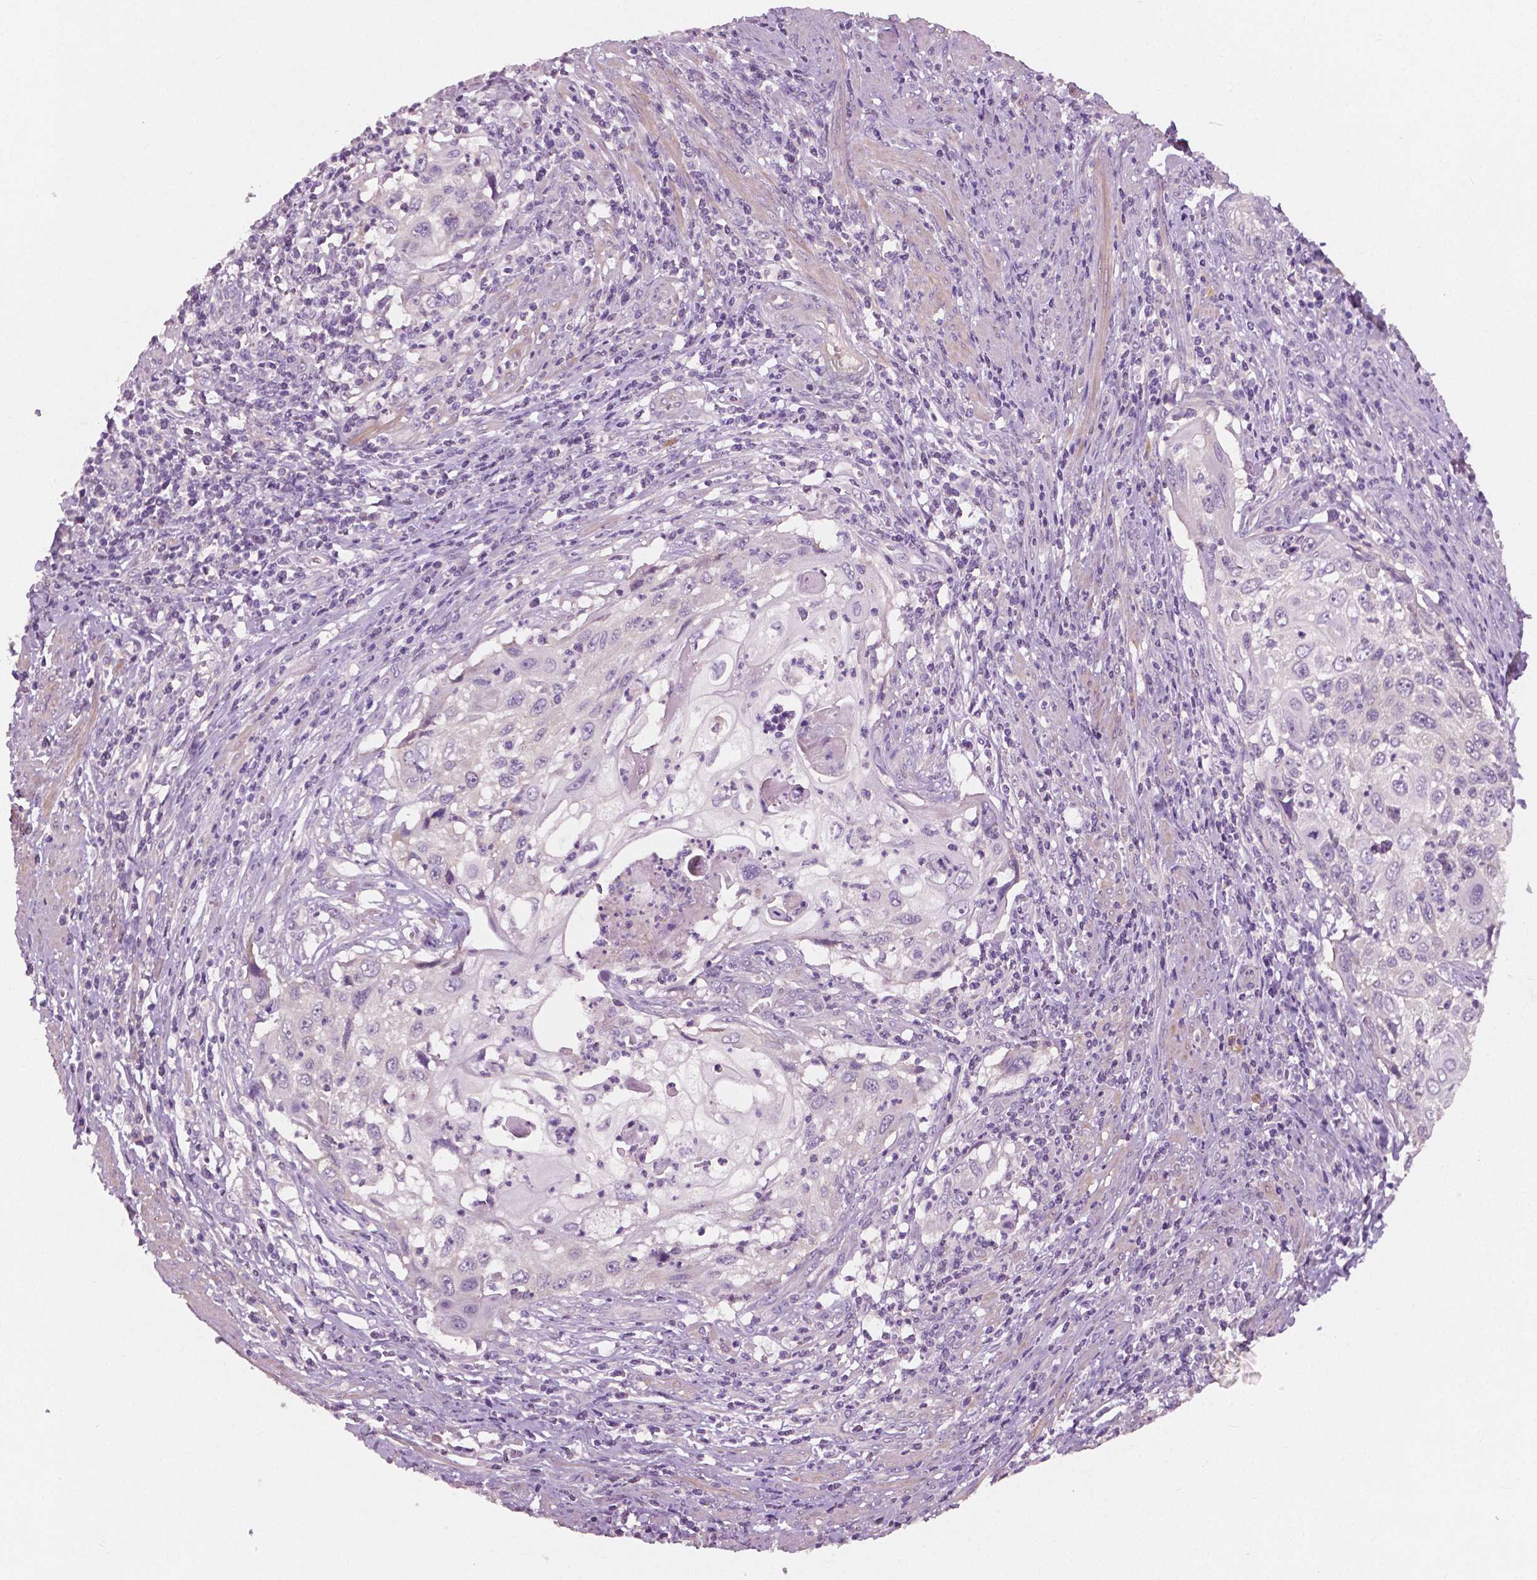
{"staining": {"intensity": "negative", "quantity": "none", "location": "none"}, "tissue": "cervical cancer", "cell_type": "Tumor cells", "image_type": "cancer", "snomed": [{"axis": "morphology", "description": "Squamous cell carcinoma, NOS"}, {"axis": "topography", "description": "Cervix"}], "caption": "Immunohistochemical staining of human squamous cell carcinoma (cervical) demonstrates no significant staining in tumor cells.", "gene": "LSM14B", "patient": {"sex": "female", "age": 70}}